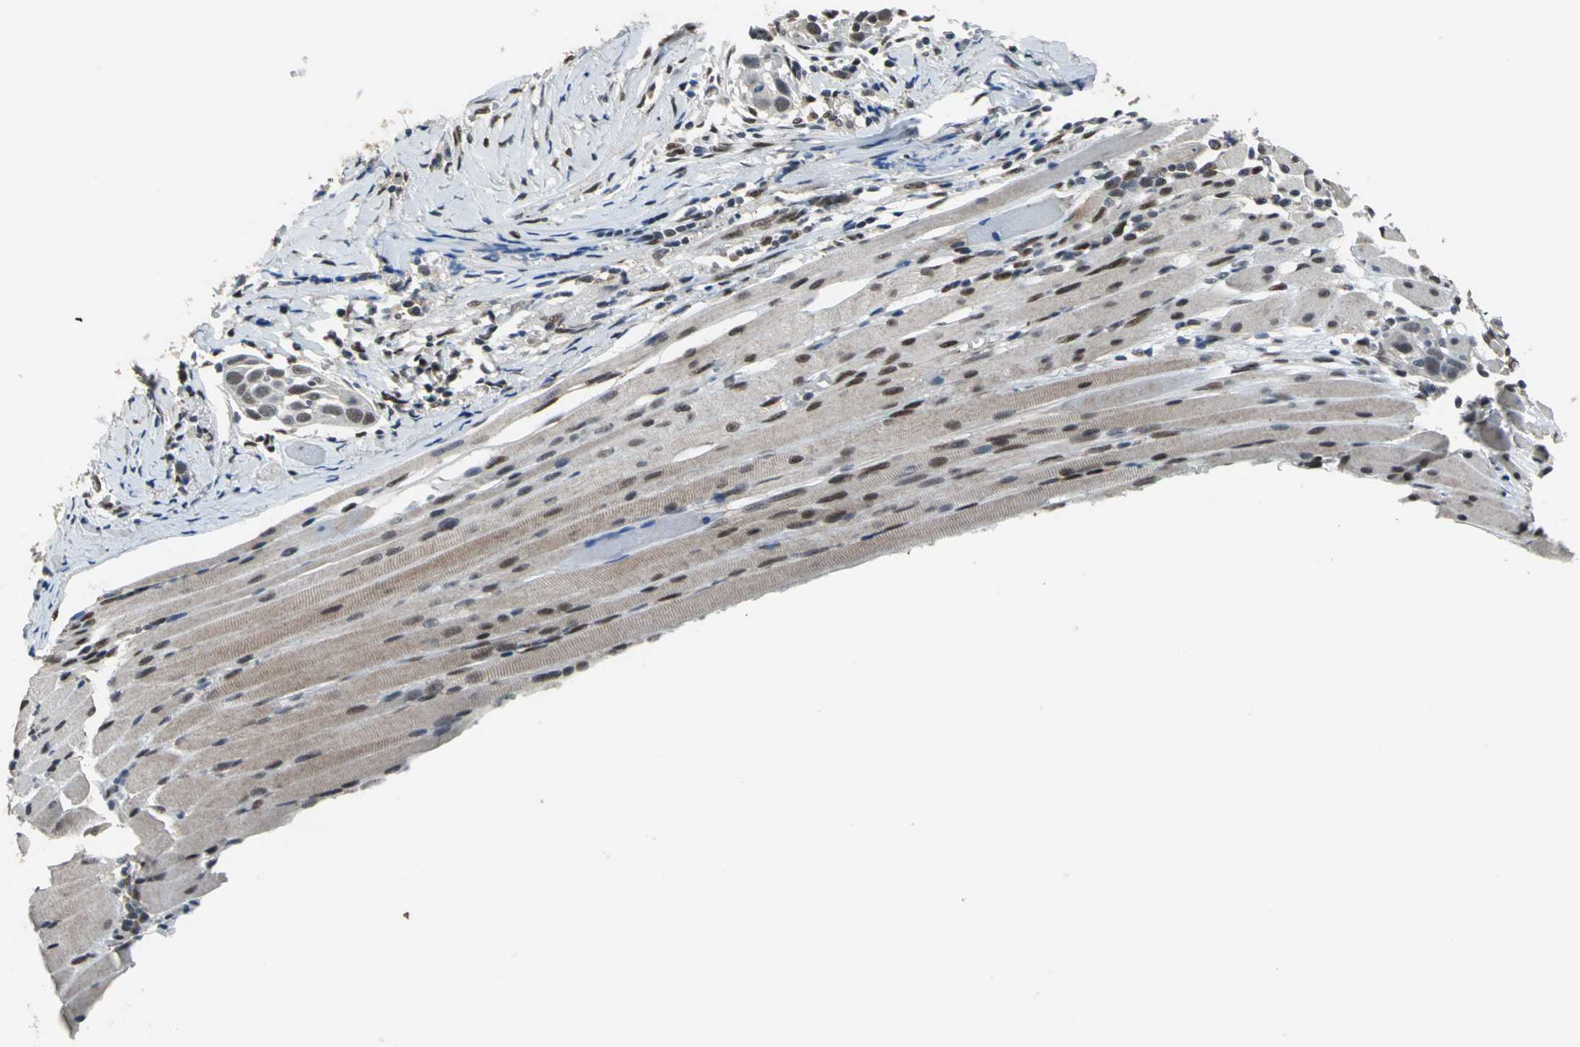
{"staining": {"intensity": "weak", "quantity": "25%-75%", "location": "nuclear"}, "tissue": "head and neck cancer", "cell_type": "Tumor cells", "image_type": "cancer", "snomed": [{"axis": "morphology", "description": "Squamous cell carcinoma, NOS"}, {"axis": "topography", "description": "Oral tissue"}, {"axis": "topography", "description": "Head-Neck"}], "caption": "Tumor cells show low levels of weak nuclear staining in about 25%-75% of cells in human head and neck cancer. Ihc stains the protein of interest in brown and the nuclei are stained blue.", "gene": "ELF2", "patient": {"sex": "female", "age": 50}}